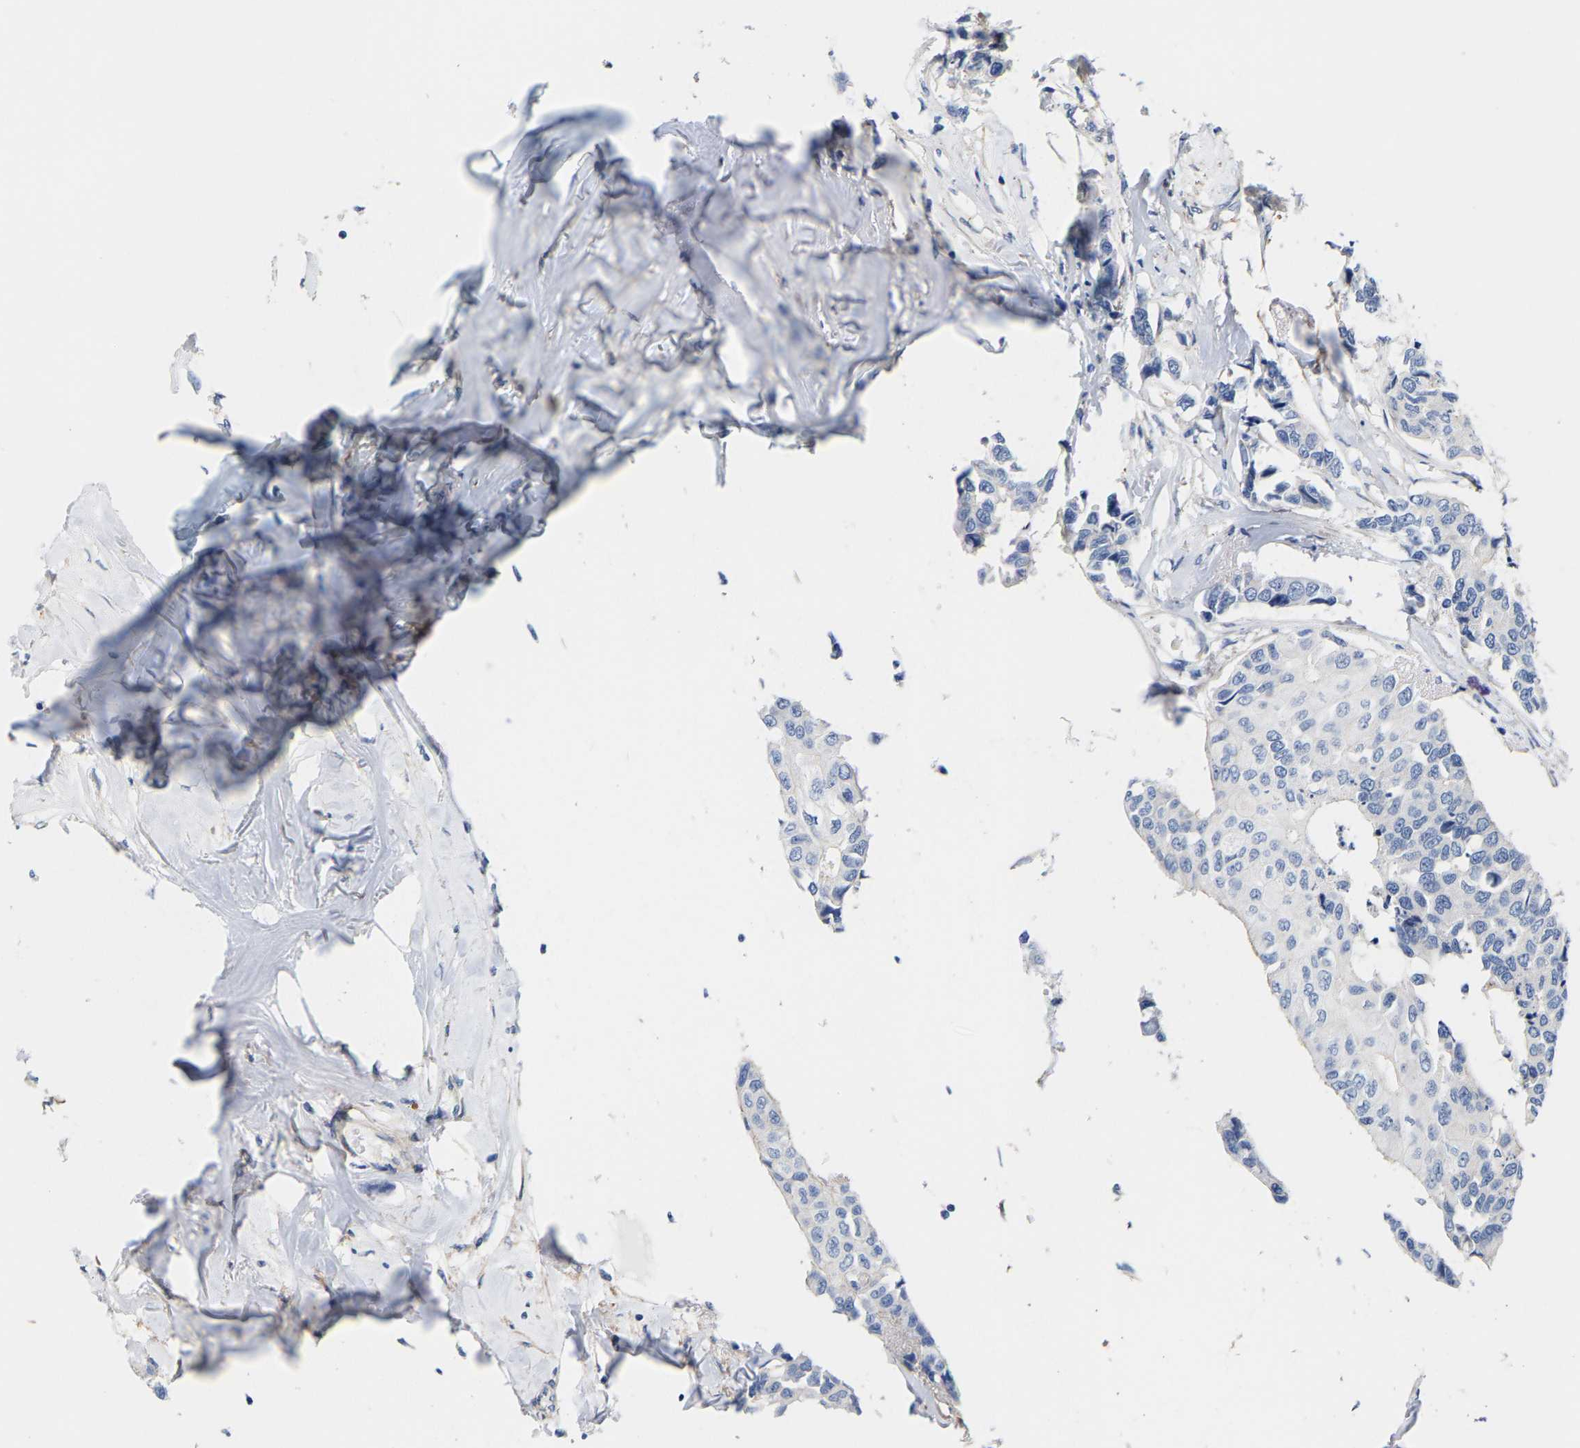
{"staining": {"intensity": "negative", "quantity": "none", "location": "none"}, "tissue": "breast cancer", "cell_type": "Tumor cells", "image_type": "cancer", "snomed": [{"axis": "morphology", "description": "Duct carcinoma"}, {"axis": "topography", "description": "Breast"}], "caption": "Immunohistochemical staining of breast cancer (invasive ductal carcinoma) demonstrates no significant staining in tumor cells.", "gene": "DSCAM", "patient": {"sex": "female", "age": 80}}